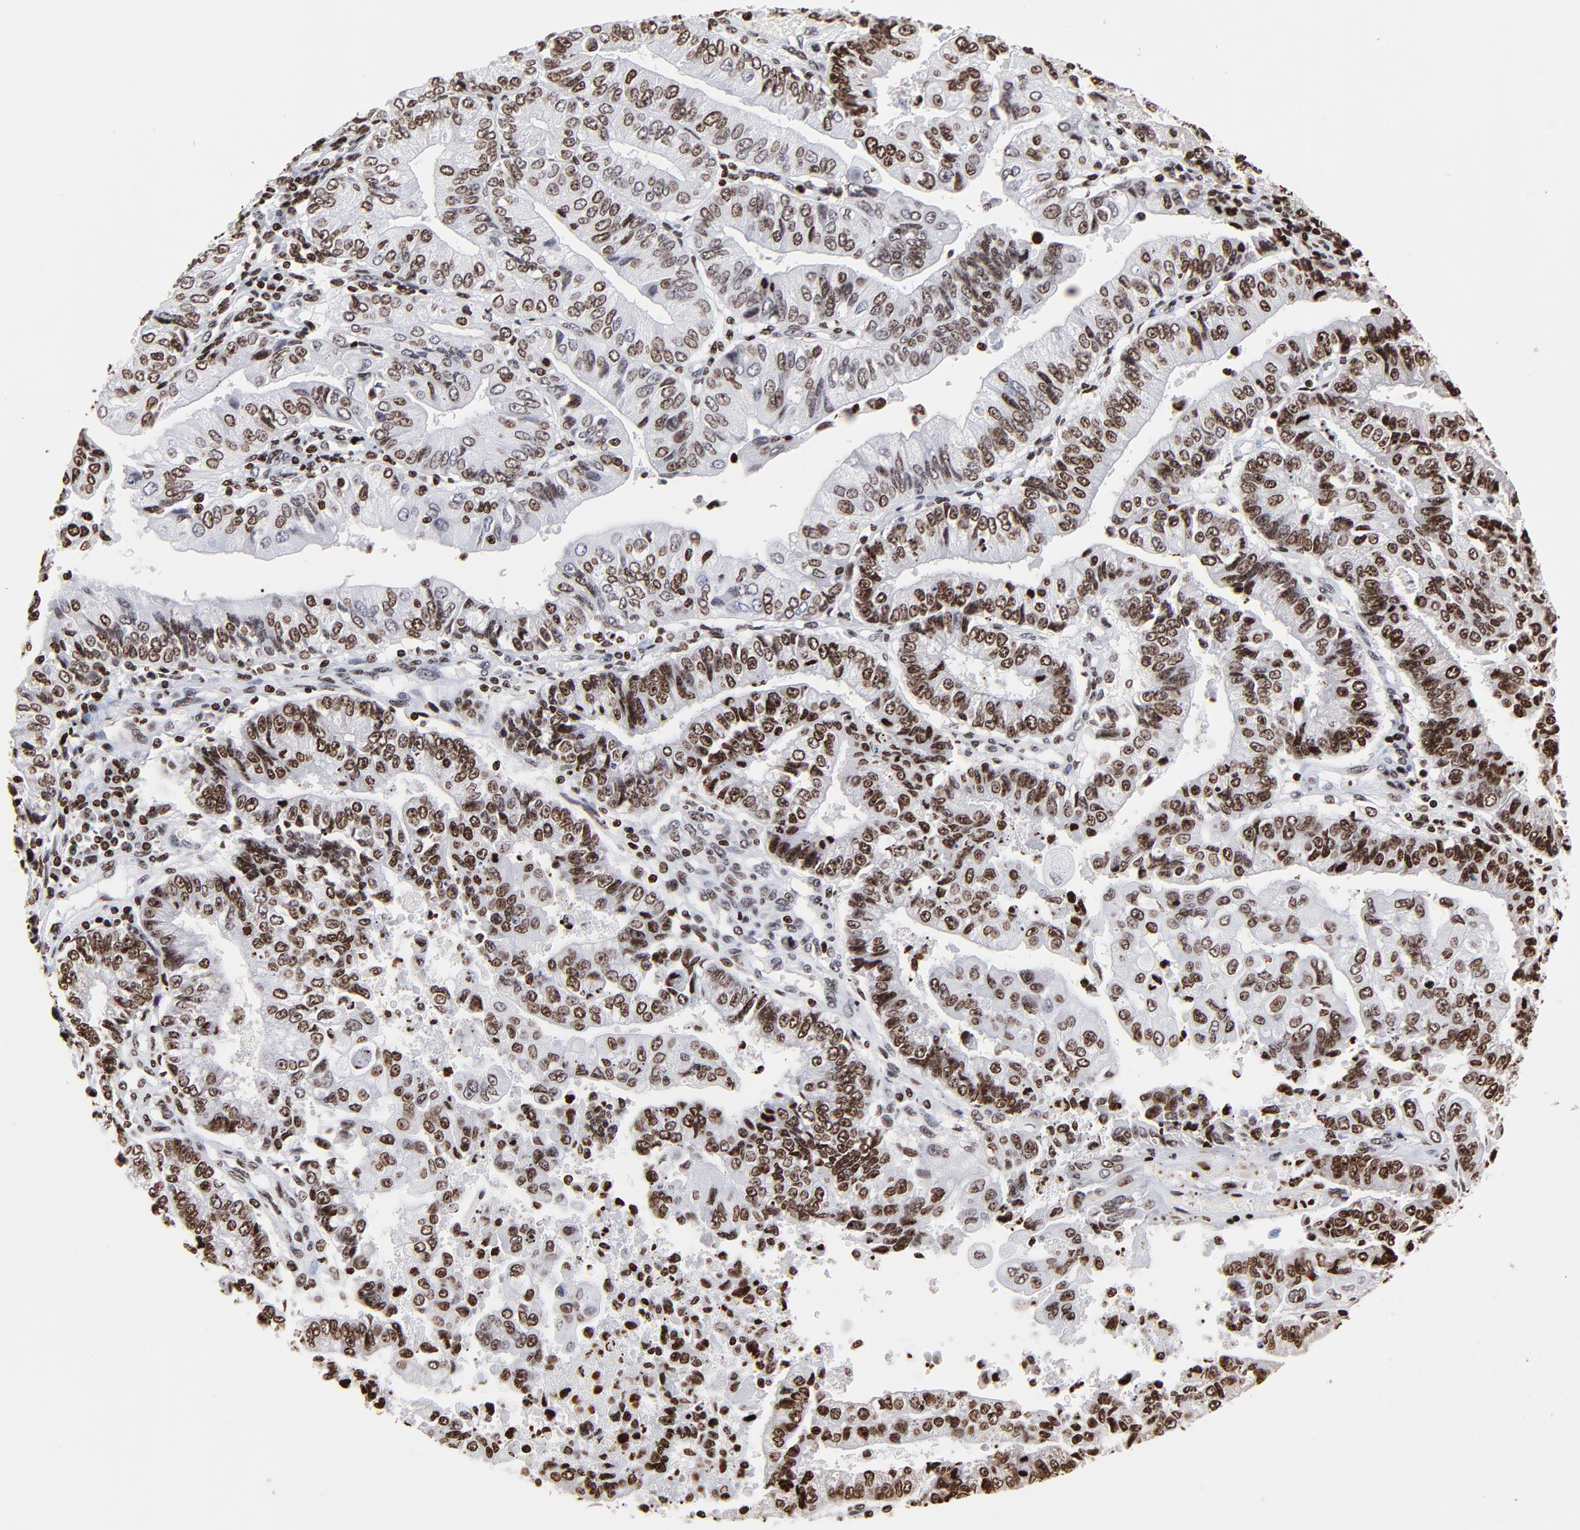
{"staining": {"intensity": "strong", "quantity": ">75%", "location": "nuclear"}, "tissue": "endometrial cancer", "cell_type": "Tumor cells", "image_type": "cancer", "snomed": [{"axis": "morphology", "description": "Adenocarcinoma, NOS"}, {"axis": "topography", "description": "Endometrium"}], "caption": "Immunohistochemical staining of human endometrial cancer (adenocarcinoma) exhibits high levels of strong nuclear positivity in approximately >75% of tumor cells.", "gene": "FBH1", "patient": {"sex": "female", "age": 75}}